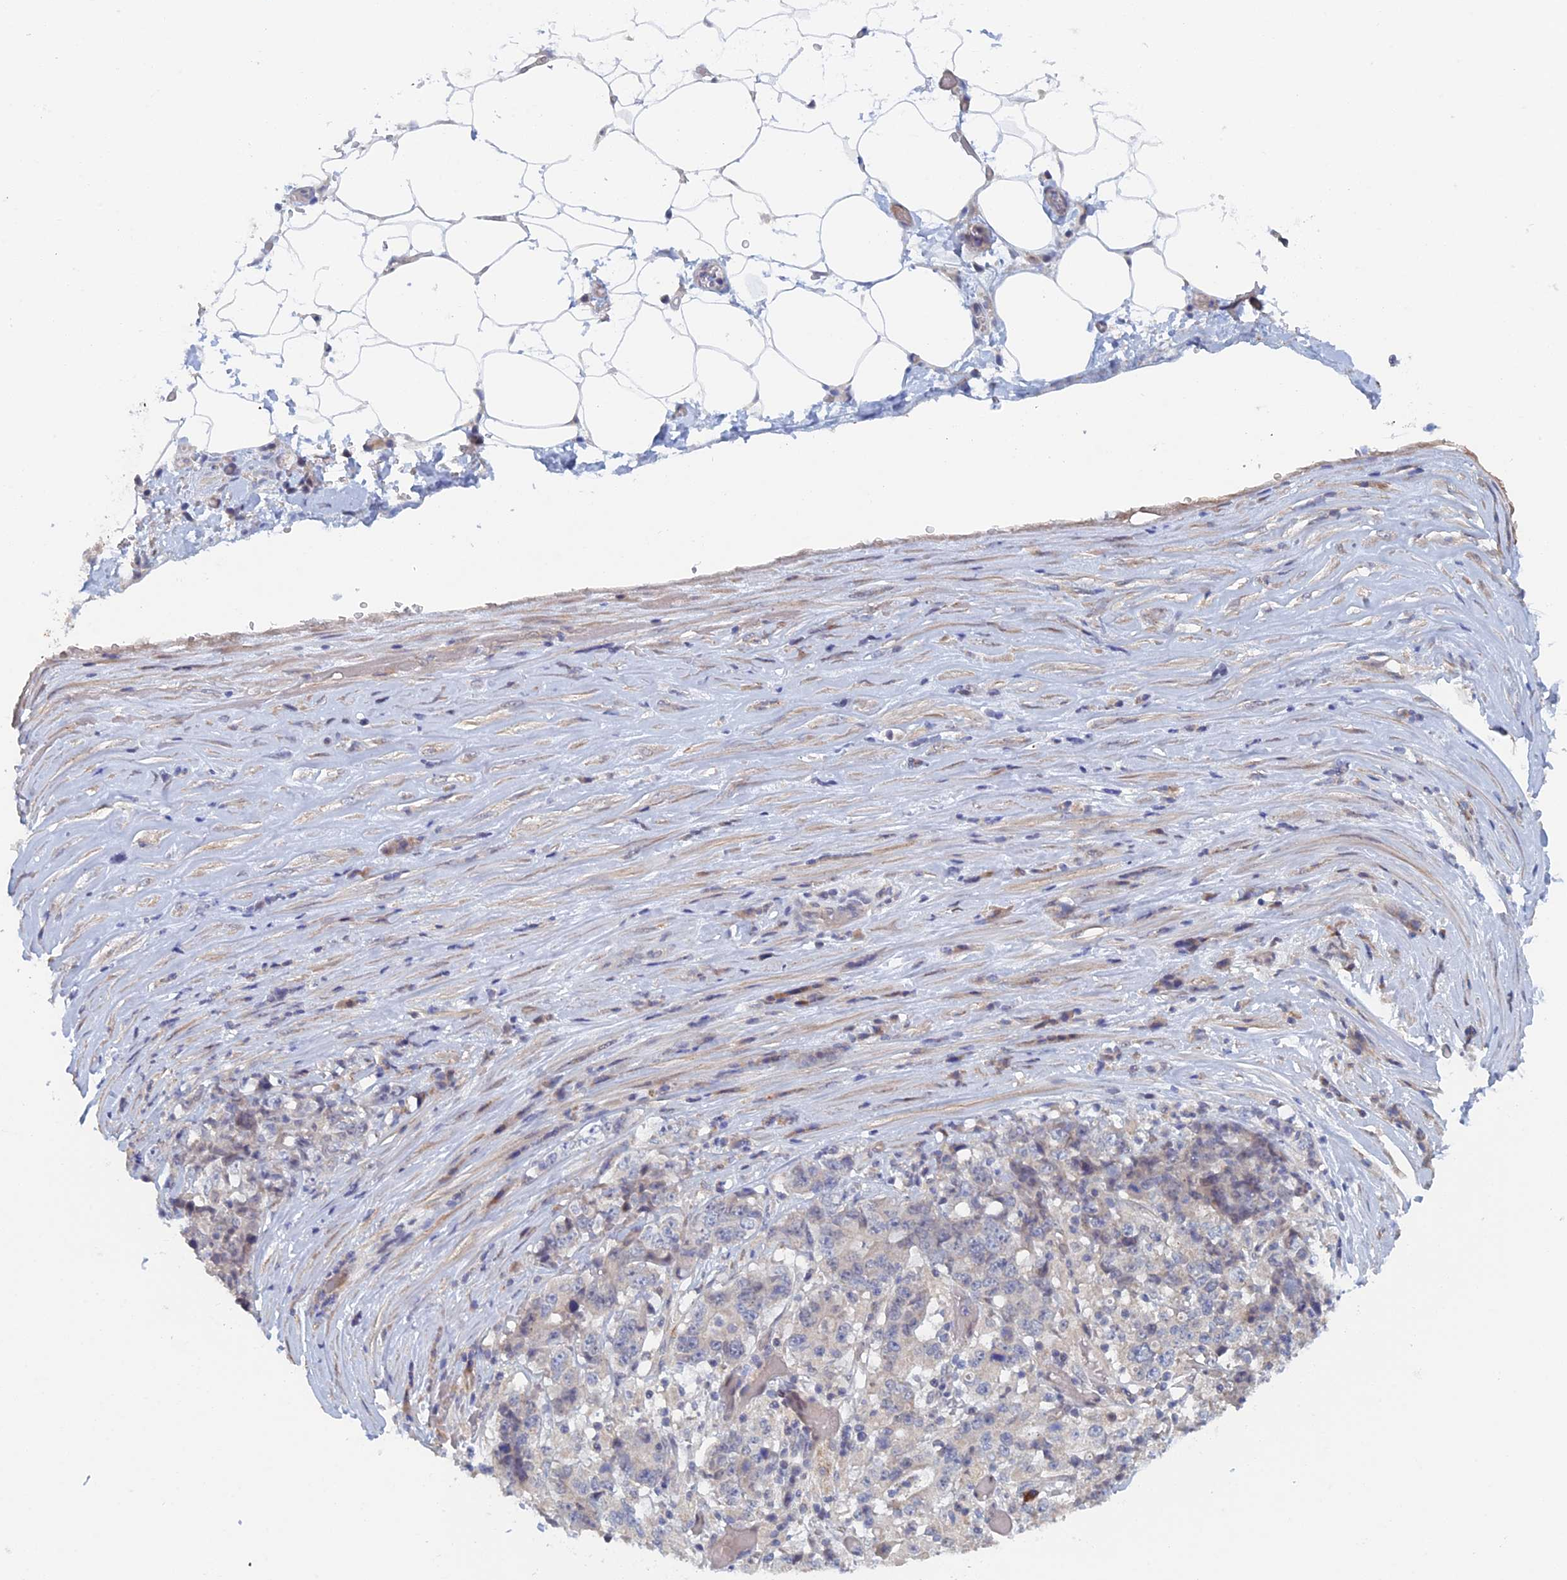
{"staining": {"intensity": "negative", "quantity": "none", "location": "none"}, "tissue": "stomach cancer", "cell_type": "Tumor cells", "image_type": "cancer", "snomed": [{"axis": "morphology", "description": "Adenocarcinoma, NOS"}, {"axis": "topography", "description": "Stomach"}], "caption": "Tumor cells are negative for brown protein staining in stomach cancer.", "gene": "ELOVL6", "patient": {"sex": "male", "age": 59}}